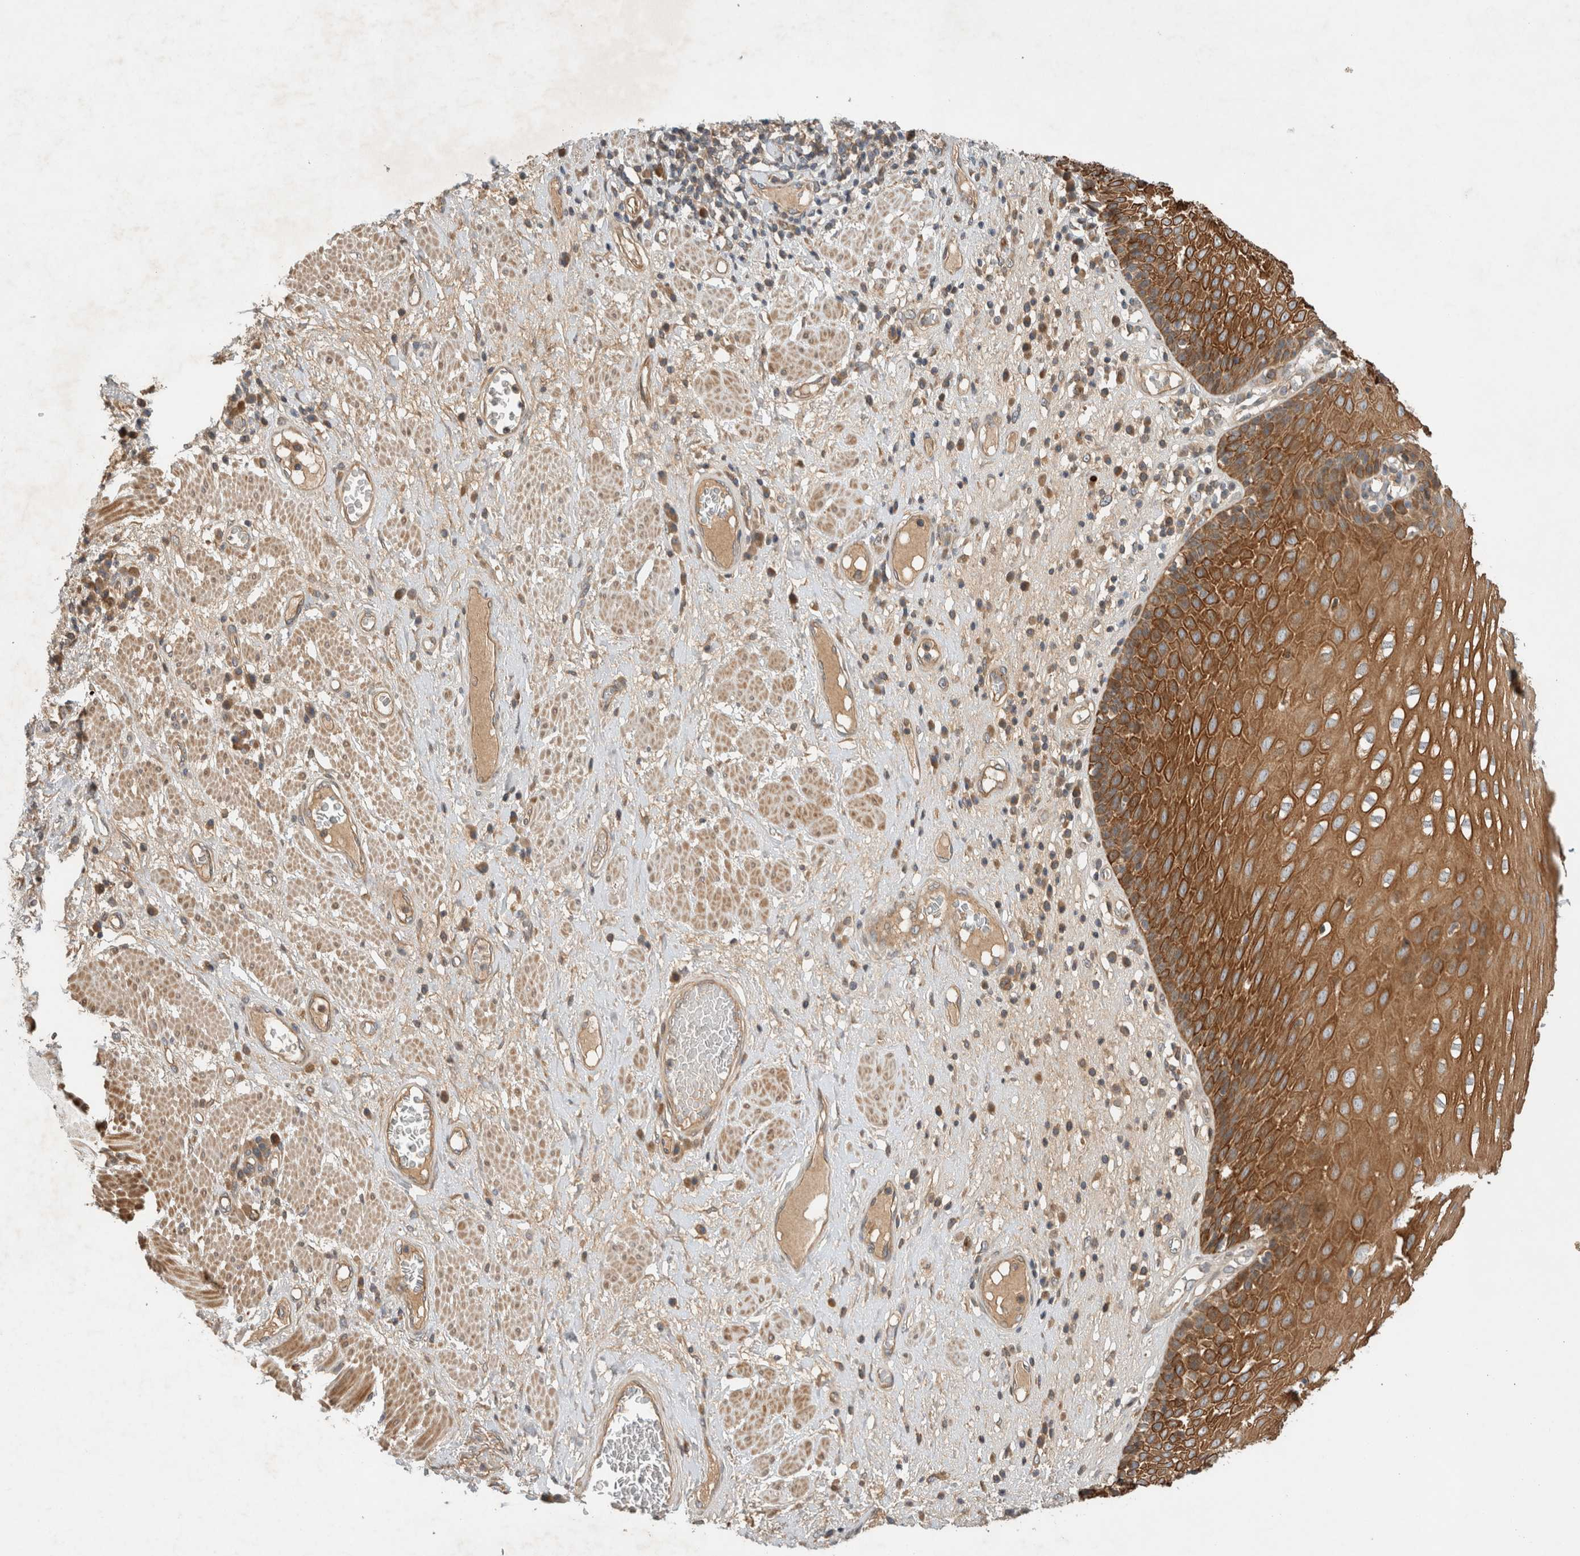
{"staining": {"intensity": "strong", "quantity": ">75%", "location": "cytoplasmic/membranous"}, "tissue": "esophagus", "cell_type": "Squamous epithelial cells", "image_type": "normal", "snomed": [{"axis": "morphology", "description": "Normal tissue, NOS"}, {"axis": "morphology", "description": "Adenocarcinoma, NOS"}, {"axis": "topography", "description": "Esophagus"}], "caption": "The photomicrograph shows a brown stain indicating the presence of a protein in the cytoplasmic/membranous of squamous epithelial cells in esophagus. (DAB IHC with brightfield microscopy, high magnification).", "gene": "ARMC9", "patient": {"sex": "male", "age": 62}}